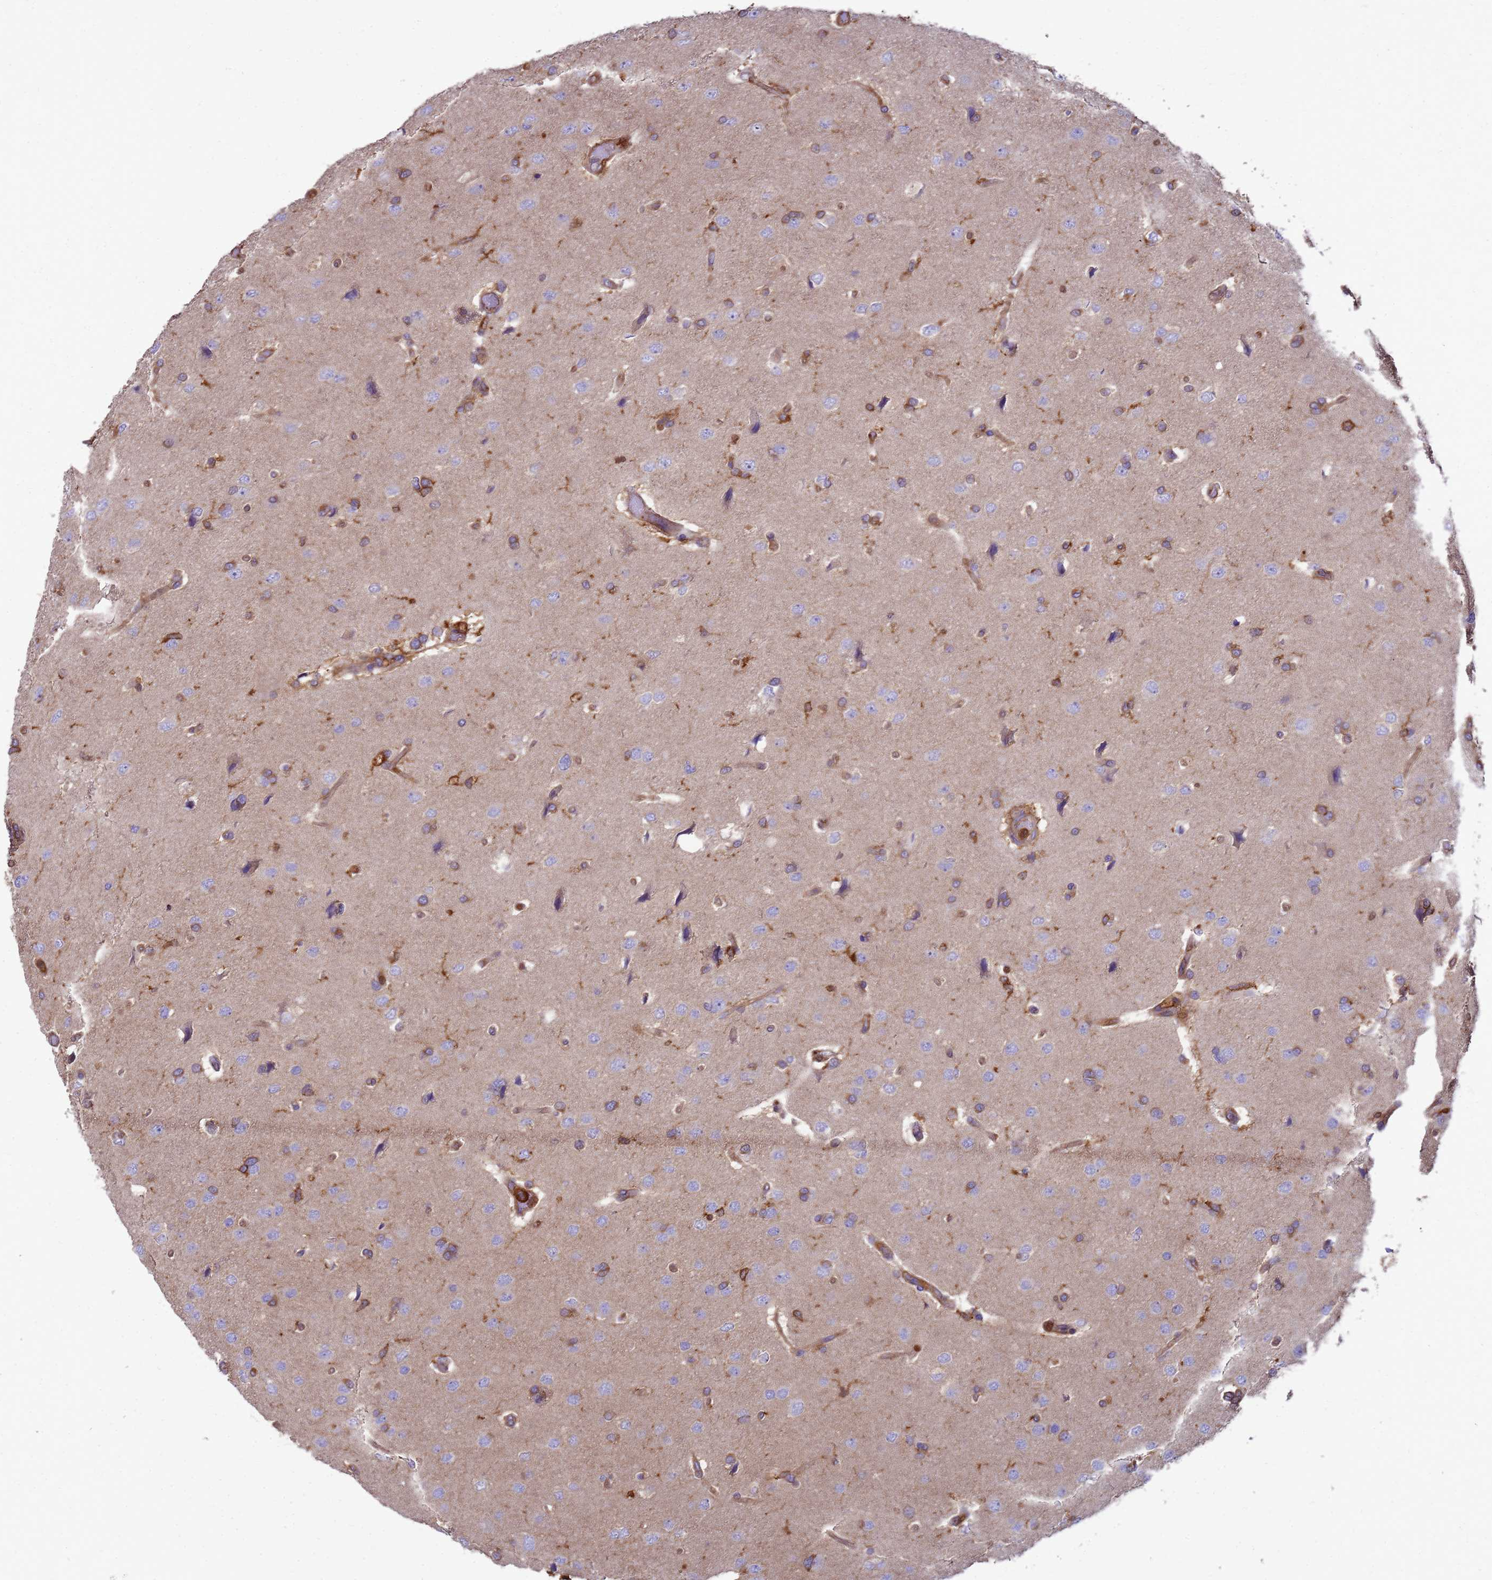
{"staining": {"intensity": "negative", "quantity": "none", "location": "none"}, "tissue": "glioma", "cell_type": "Tumor cells", "image_type": "cancer", "snomed": [{"axis": "morphology", "description": "Glioma, malignant, High grade"}, {"axis": "topography", "description": "Brain"}], "caption": "High magnification brightfield microscopy of malignant high-grade glioma stained with DAB (3,3'-diaminobenzidine) (brown) and counterstained with hematoxylin (blue): tumor cells show no significant positivity.", "gene": "ZNF235", "patient": {"sex": "male", "age": 77}}